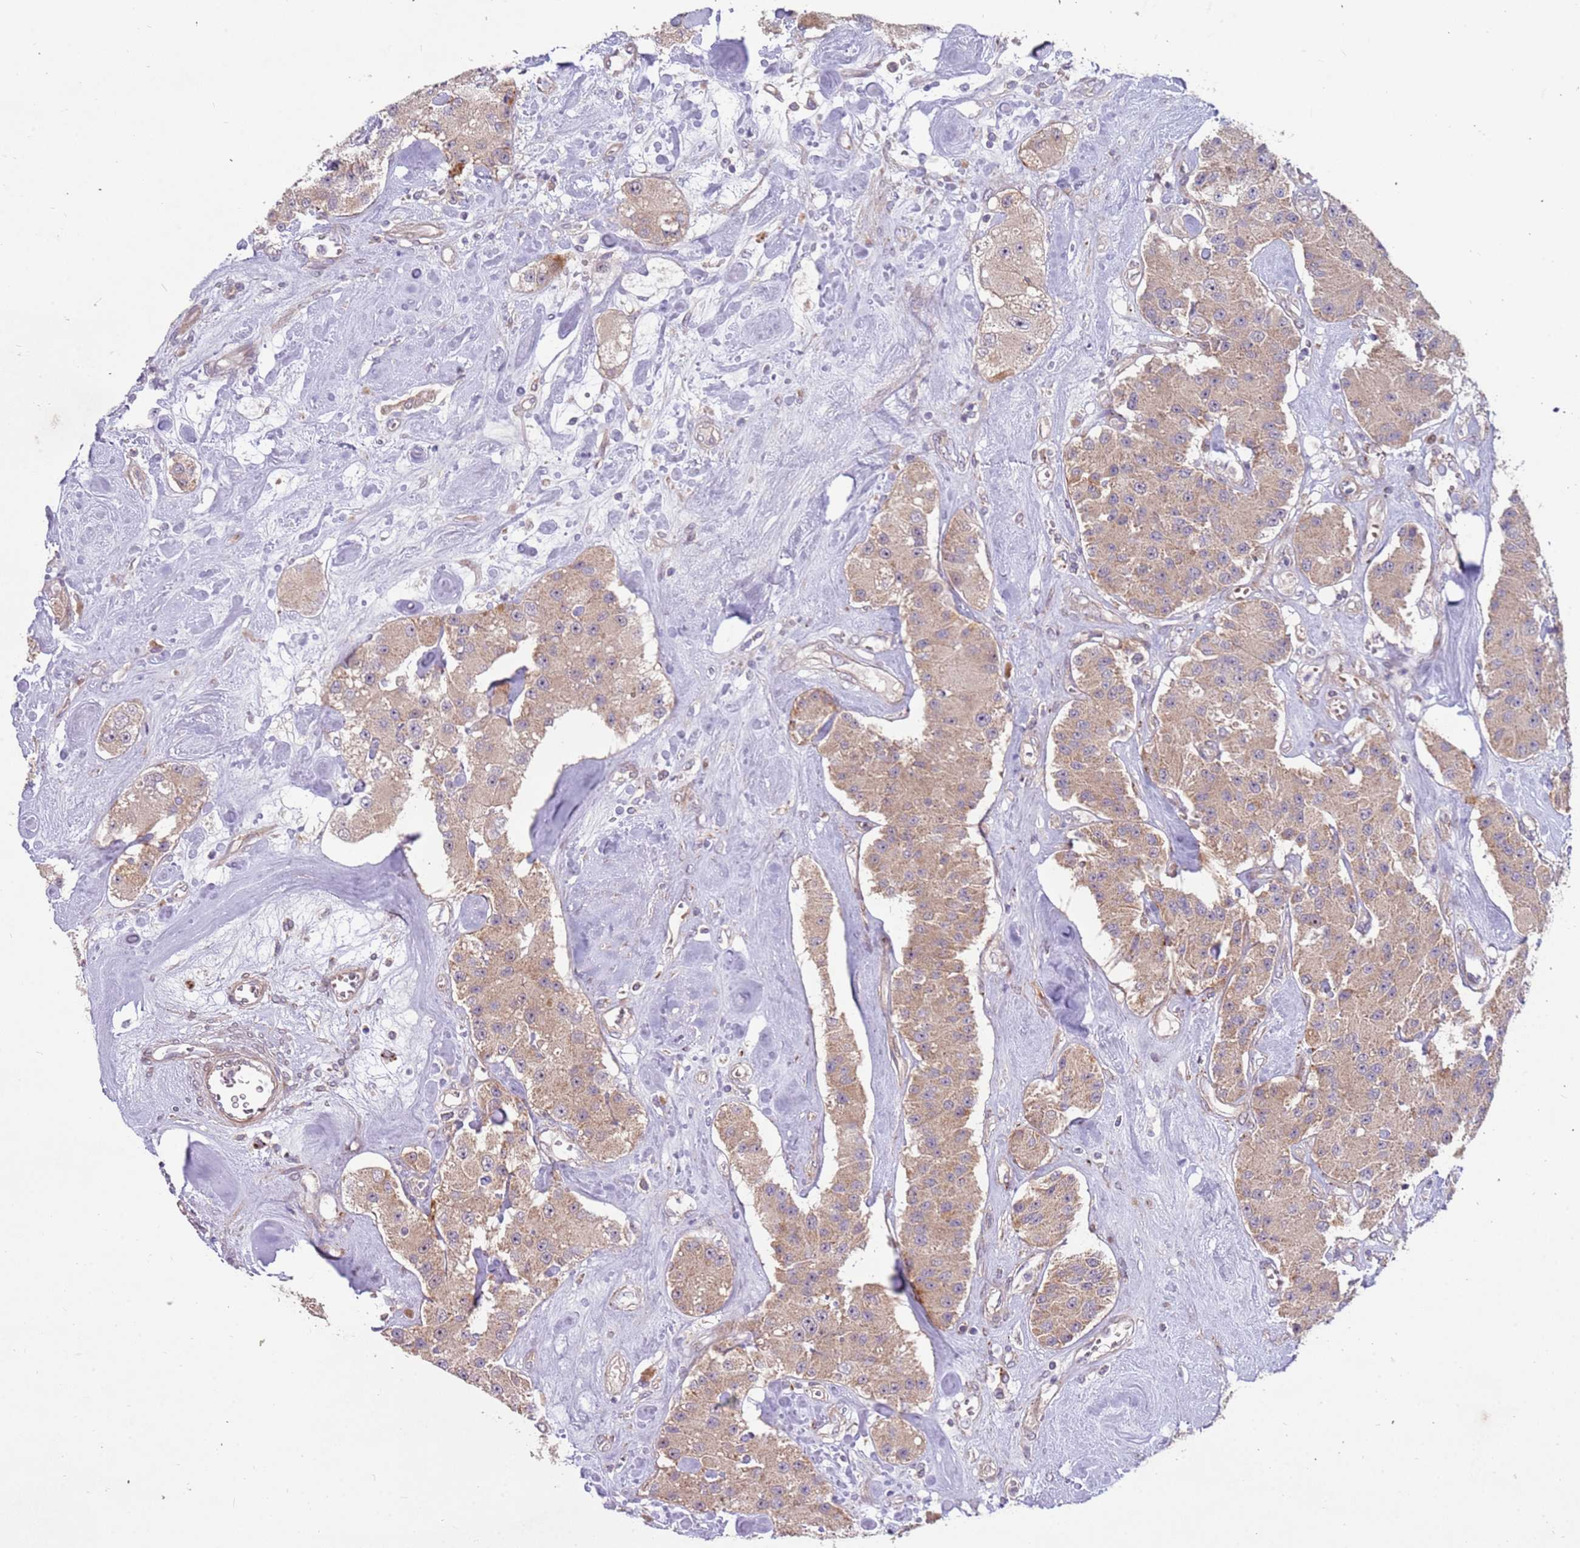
{"staining": {"intensity": "moderate", "quantity": ">75%", "location": "cytoplasmic/membranous"}, "tissue": "carcinoid", "cell_type": "Tumor cells", "image_type": "cancer", "snomed": [{"axis": "morphology", "description": "Carcinoid, malignant, NOS"}, {"axis": "topography", "description": "Pancreas"}], "caption": "DAB (3,3'-diaminobenzidine) immunohistochemical staining of human carcinoid demonstrates moderate cytoplasmic/membranous protein positivity in about >75% of tumor cells.", "gene": "TRAPPC6B", "patient": {"sex": "male", "age": 41}}